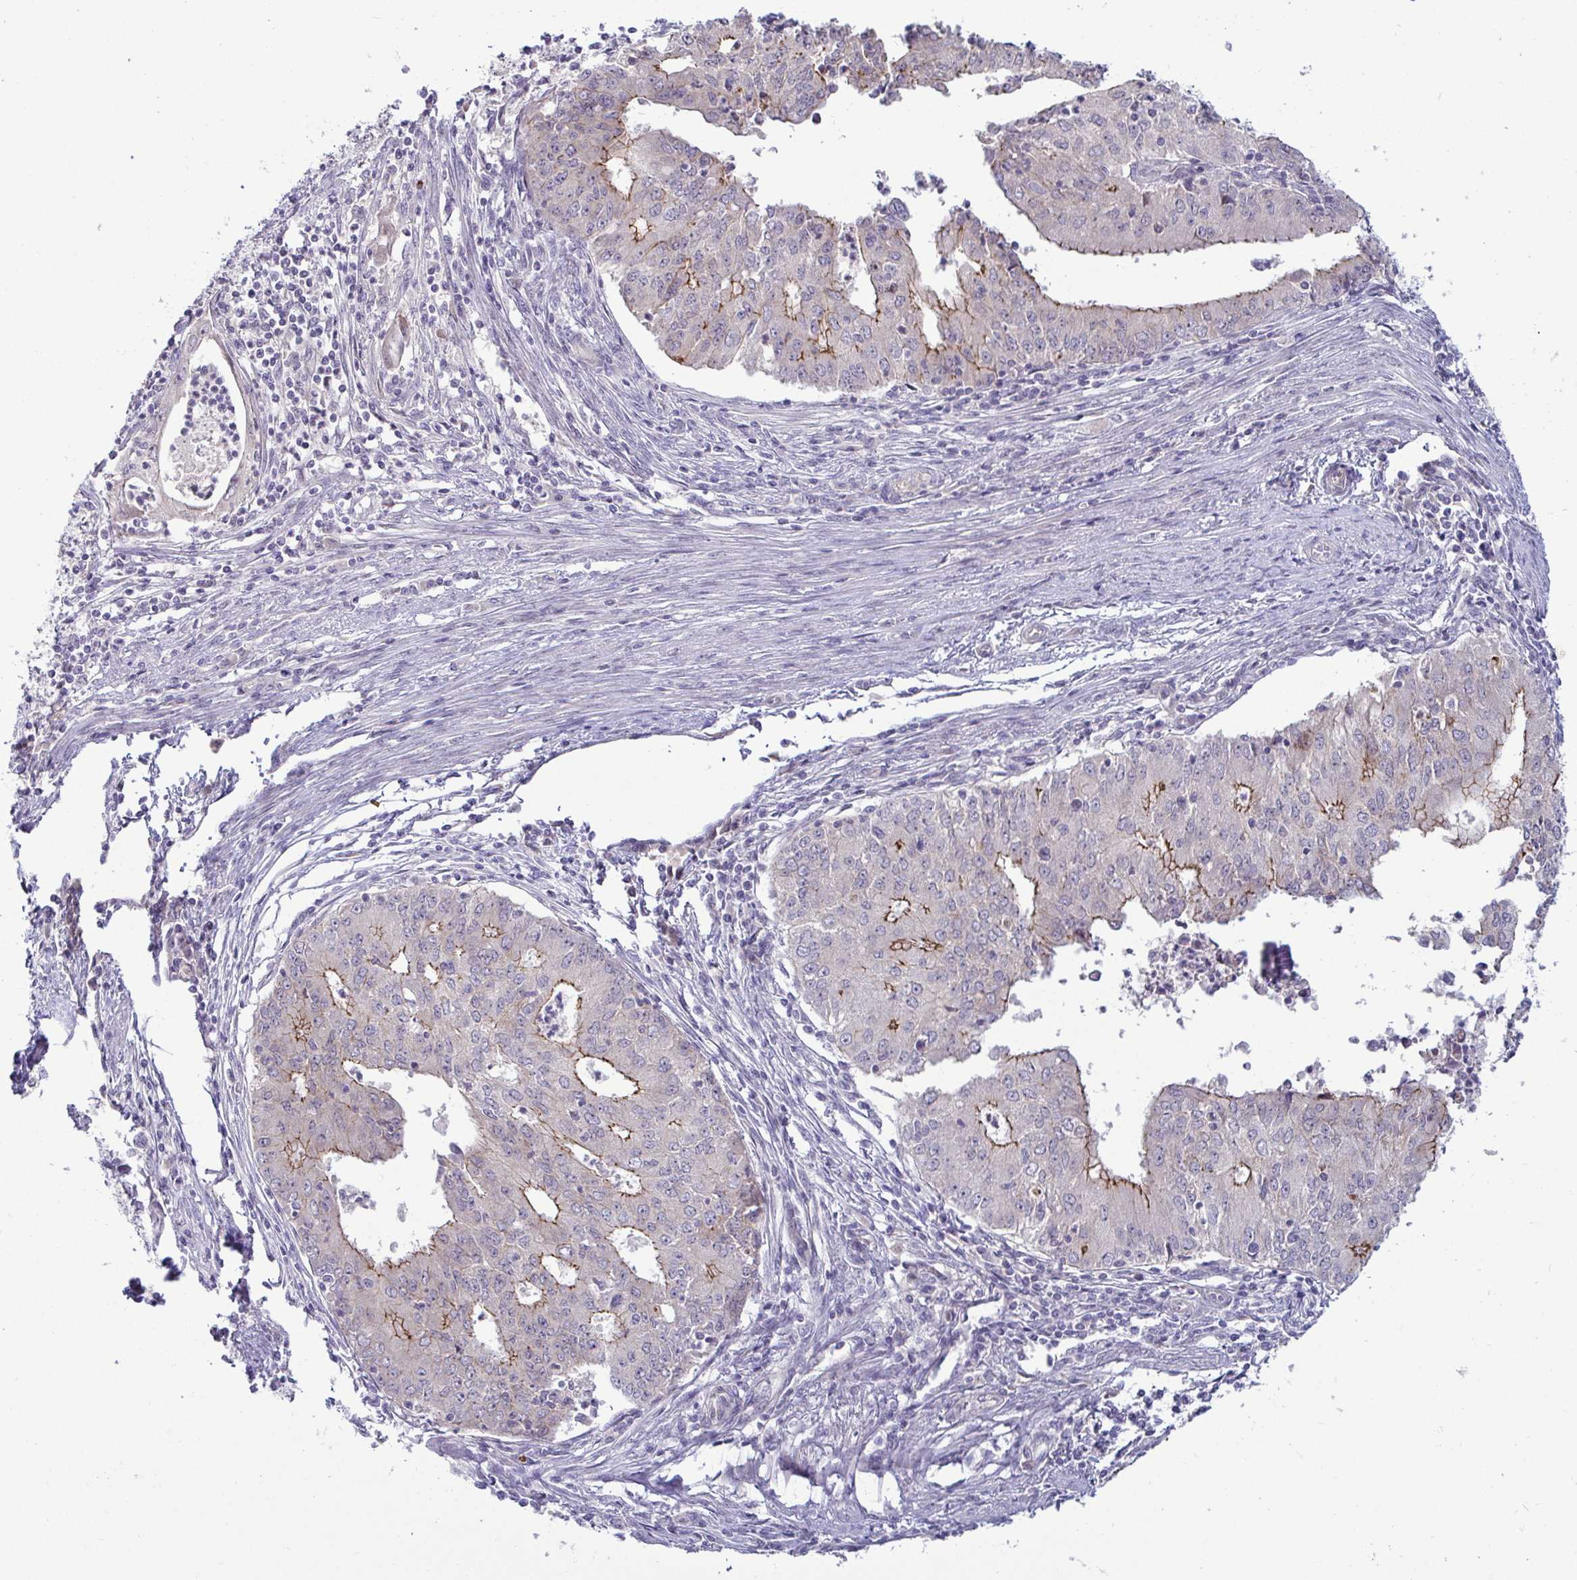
{"staining": {"intensity": "strong", "quantity": "<25%", "location": "cytoplasmic/membranous"}, "tissue": "endometrial cancer", "cell_type": "Tumor cells", "image_type": "cancer", "snomed": [{"axis": "morphology", "description": "Adenocarcinoma, NOS"}, {"axis": "topography", "description": "Endometrium"}], "caption": "Endometrial adenocarcinoma was stained to show a protein in brown. There is medium levels of strong cytoplasmic/membranous staining in about <25% of tumor cells.", "gene": "GSTM1", "patient": {"sex": "female", "age": 50}}